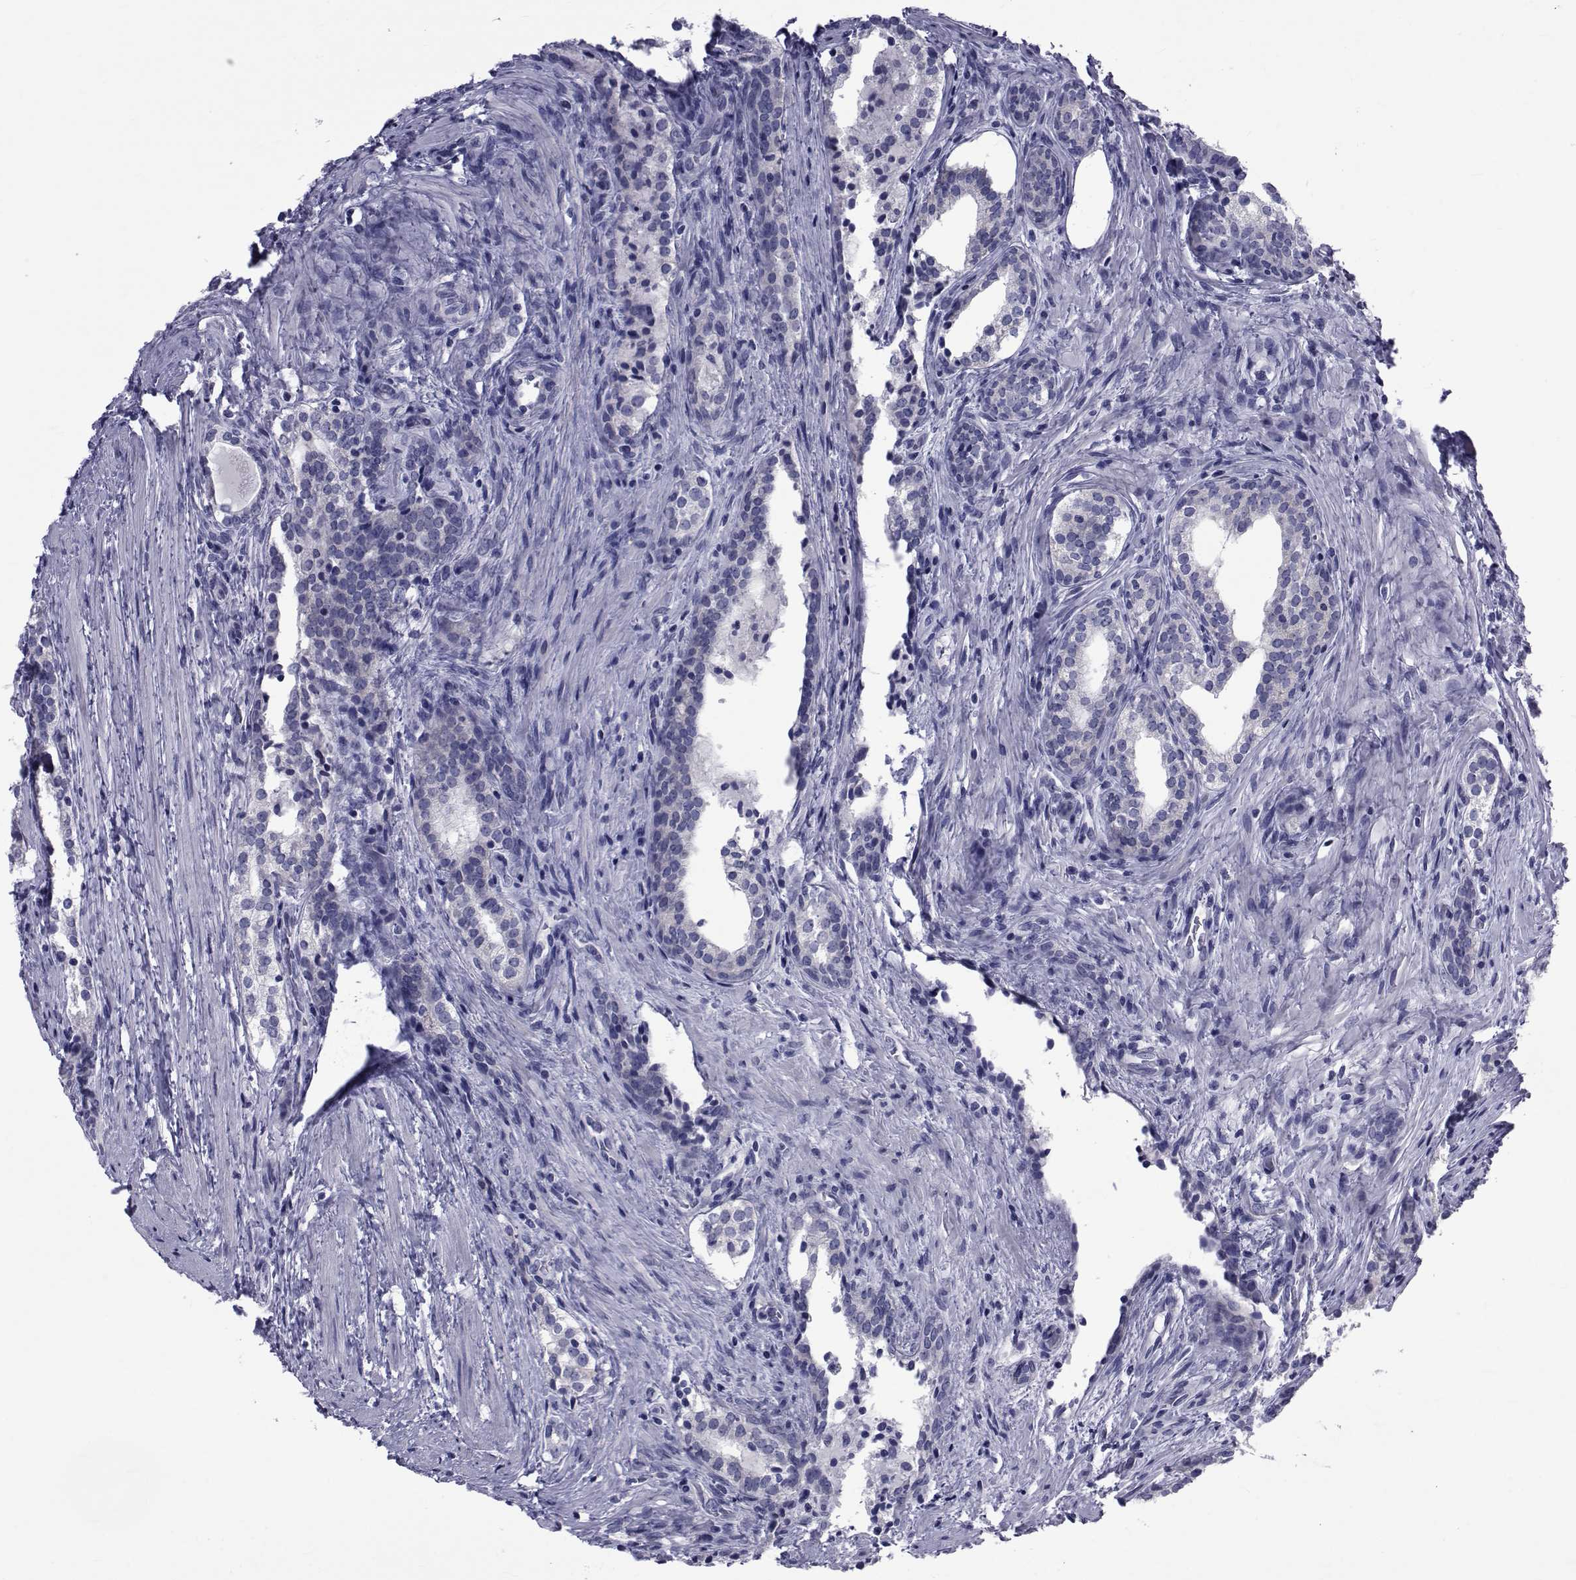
{"staining": {"intensity": "negative", "quantity": "none", "location": "none"}, "tissue": "prostate cancer", "cell_type": "Tumor cells", "image_type": "cancer", "snomed": [{"axis": "morphology", "description": "Adenocarcinoma, NOS"}, {"axis": "morphology", "description": "Adenocarcinoma, High grade"}, {"axis": "topography", "description": "Prostate"}], "caption": "The micrograph shows no staining of tumor cells in prostate cancer (high-grade adenocarcinoma).", "gene": "GKAP1", "patient": {"sex": "male", "age": 61}}